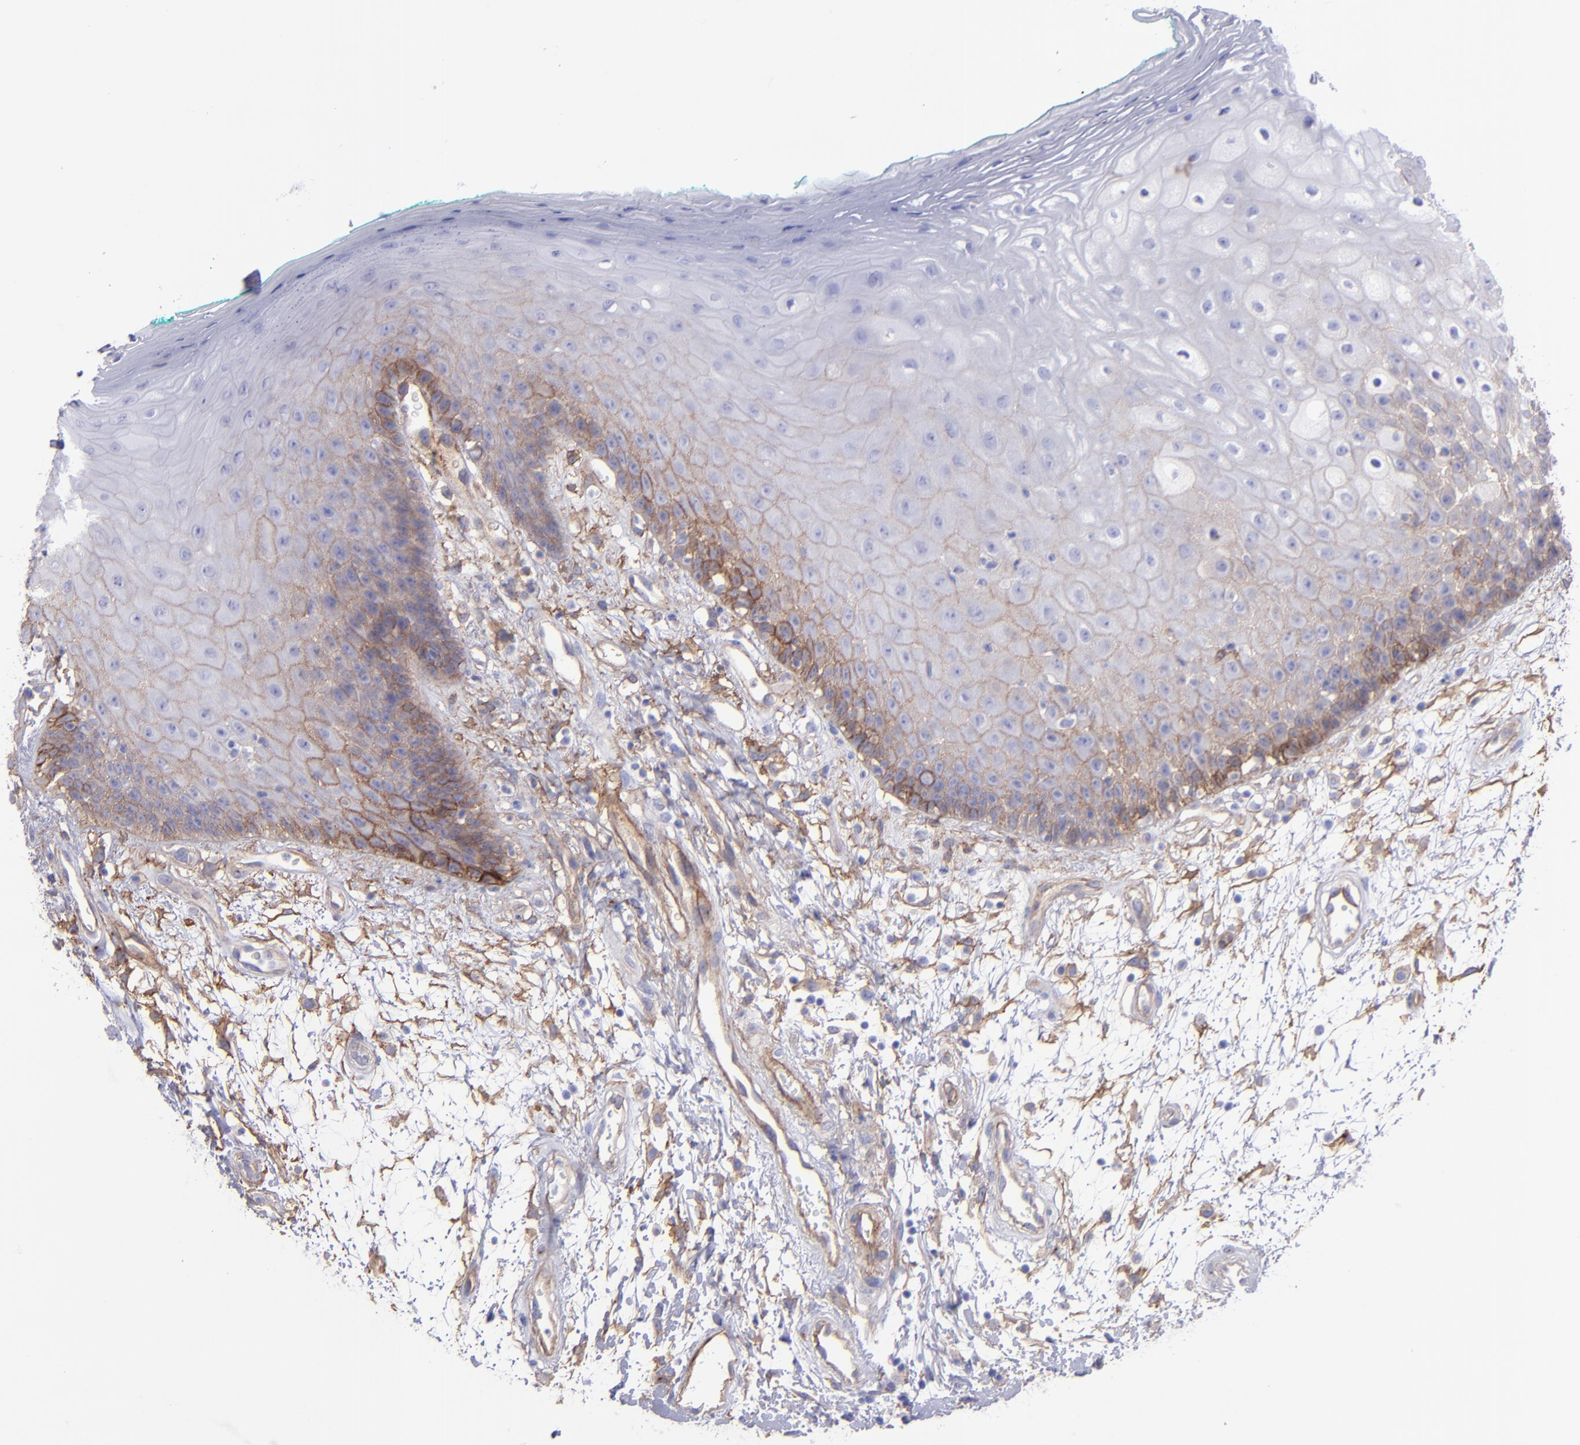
{"staining": {"intensity": "moderate", "quantity": "25%-75%", "location": "cytoplasmic/membranous"}, "tissue": "oral mucosa", "cell_type": "Squamous epithelial cells", "image_type": "normal", "snomed": [{"axis": "morphology", "description": "Normal tissue, NOS"}, {"axis": "morphology", "description": "Squamous cell carcinoma, NOS"}, {"axis": "topography", "description": "Skeletal muscle"}, {"axis": "topography", "description": "Oral tissue"}, {"axis": "topography", "description": "Head-Neck"}], "caption": "Protein staining exhibits moderate cytoplasmic/membranous positivity in about 25%-75% of squamous epithelial cells in benign oral mucosa. (brown staining indicates protein expression, while blue staining denotes nuclei).", "gene": "ITGAV", "patient": {"sex": "female", "age": 84}}